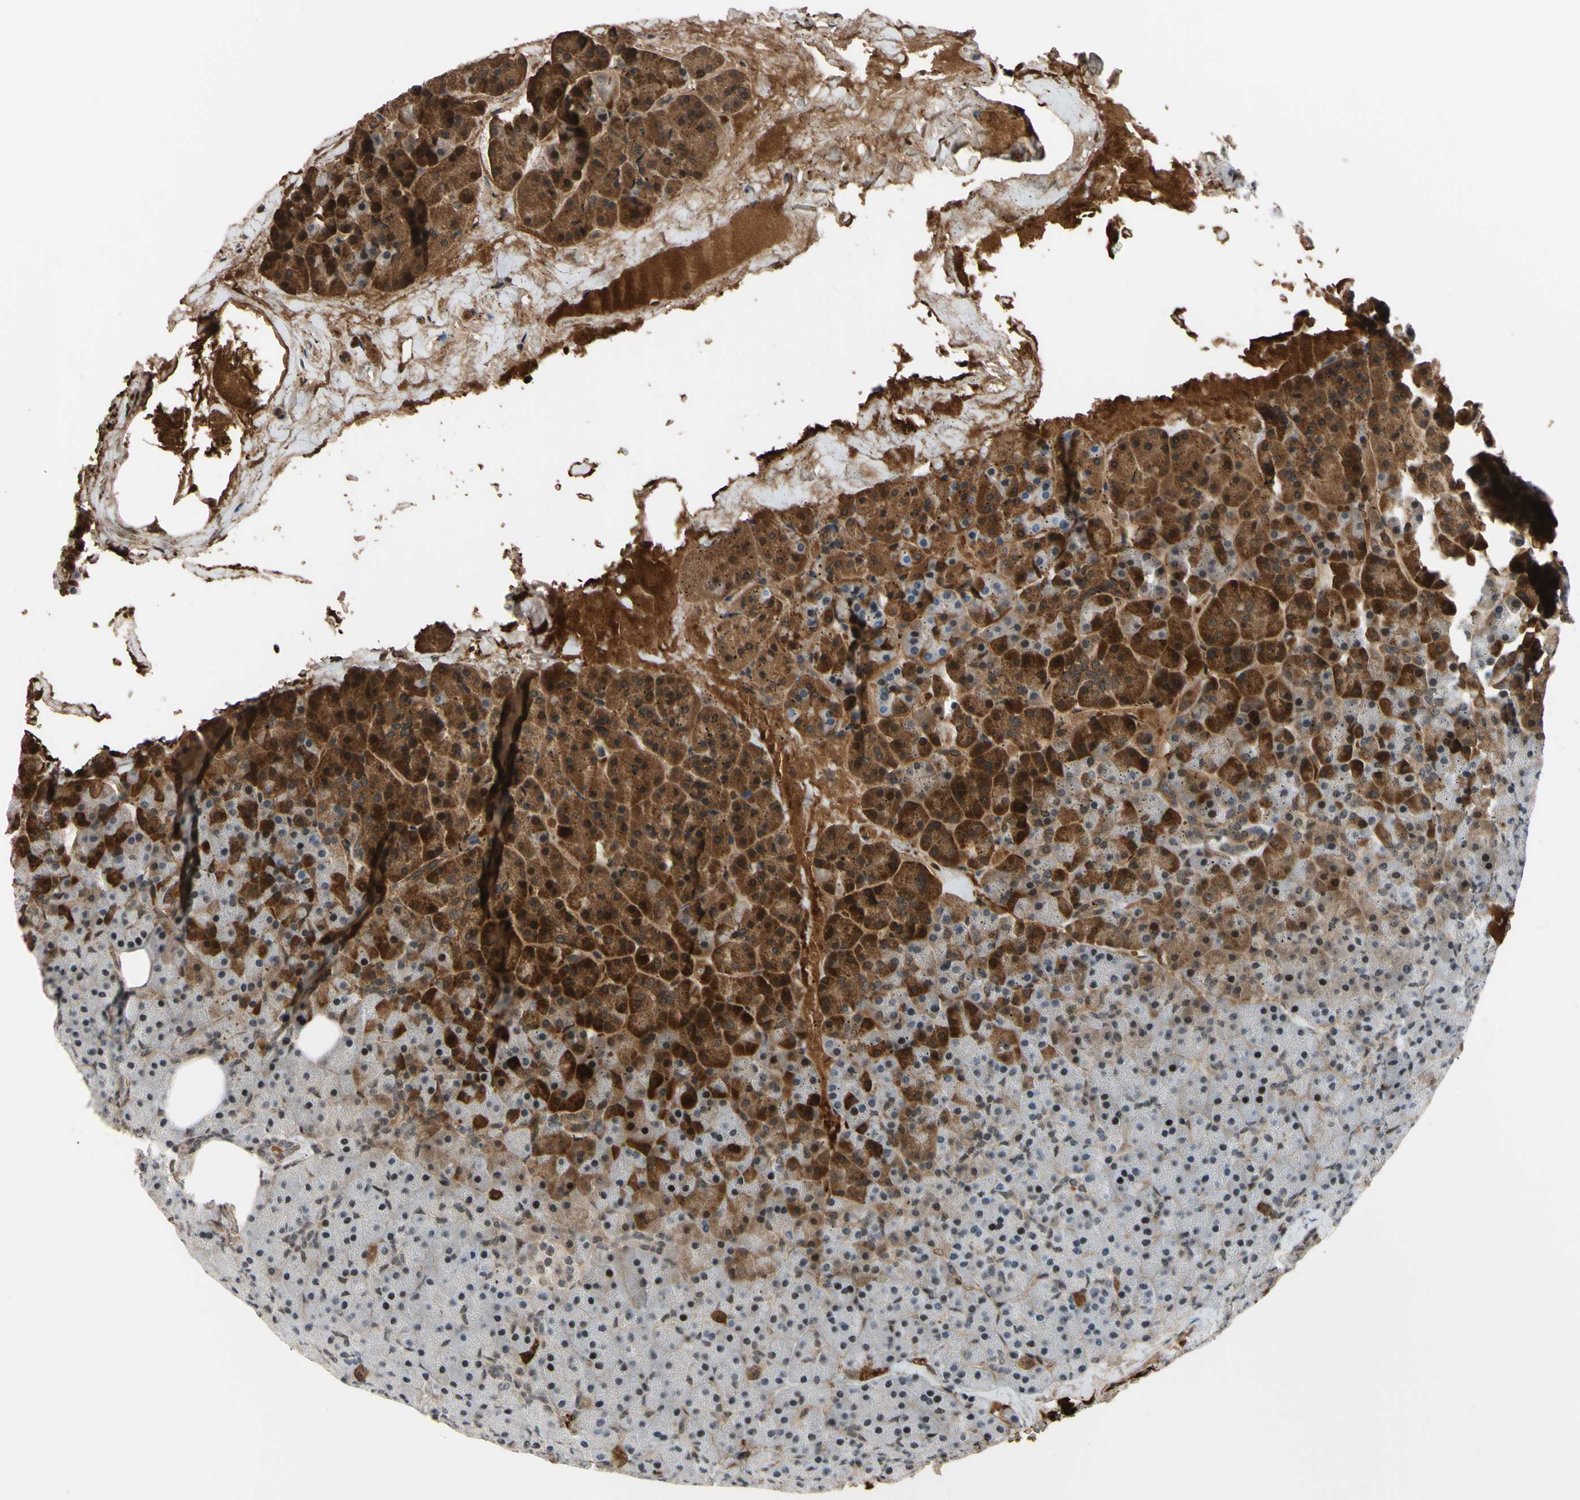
{"staining": {"intensity": "strong", "quantity": "<25%", "location": "cytoplasmic/membranous,nuclear"}, "tissue": "pancreas", "cell_type": "Exocrine glandular cells", "image_type": "normal", "snomed": [{"axis": "morphology", "description": "Normal tissue, NOS"}, {"axis": "topography", "description": "Pancreas"}], "caption": "Immunohistochemical staining of benign pancreas displays strong cytoplasmic/membranous,nuclear protein staining in approximately <25% of exocrine glandular cells.", "gene": "THAP12", "patient": {"sex": "female", "age": 35}}